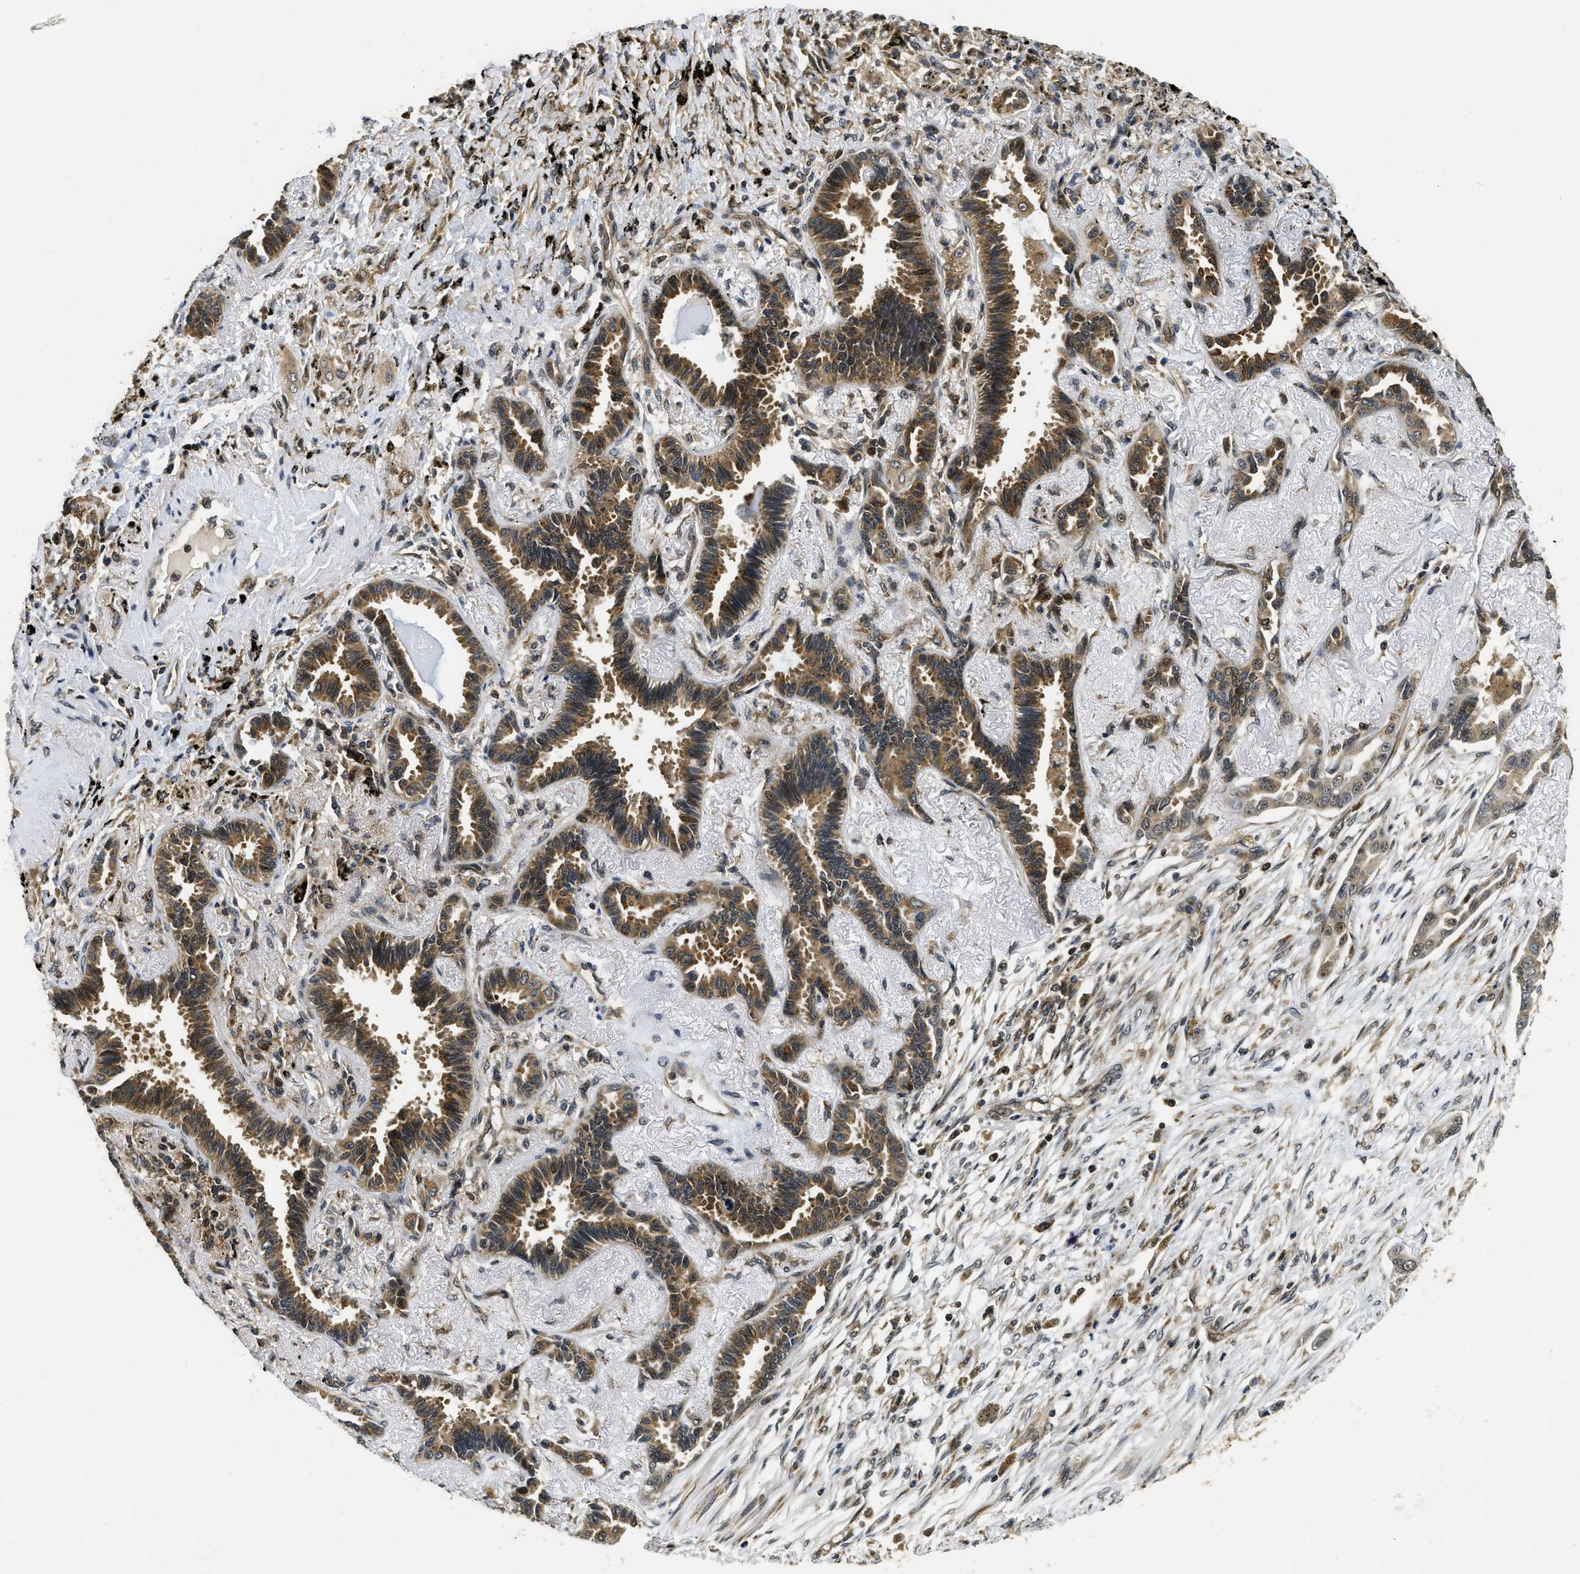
{"staining": {"intensity": "moderate", "quantity": ">75%", "location": "cytoplasmic/membranous"}, "tissue": "lung cancer", "cell_type": "Tumor cells", "image_type": "cancer", "snomed": [{"axis": "morphology", "description": "Adenocarcinoma, NOS"}, {"axis": "topography", "description": "Lung"}], "caption": "A medium amount of moderate cytoplasmic/membranous staining is appreciated in approximately >75% of tumor cells in lung adenocarcinoma tissue.", "gene": "ADSL", "patient": {"sex": "male", "age": 59}}